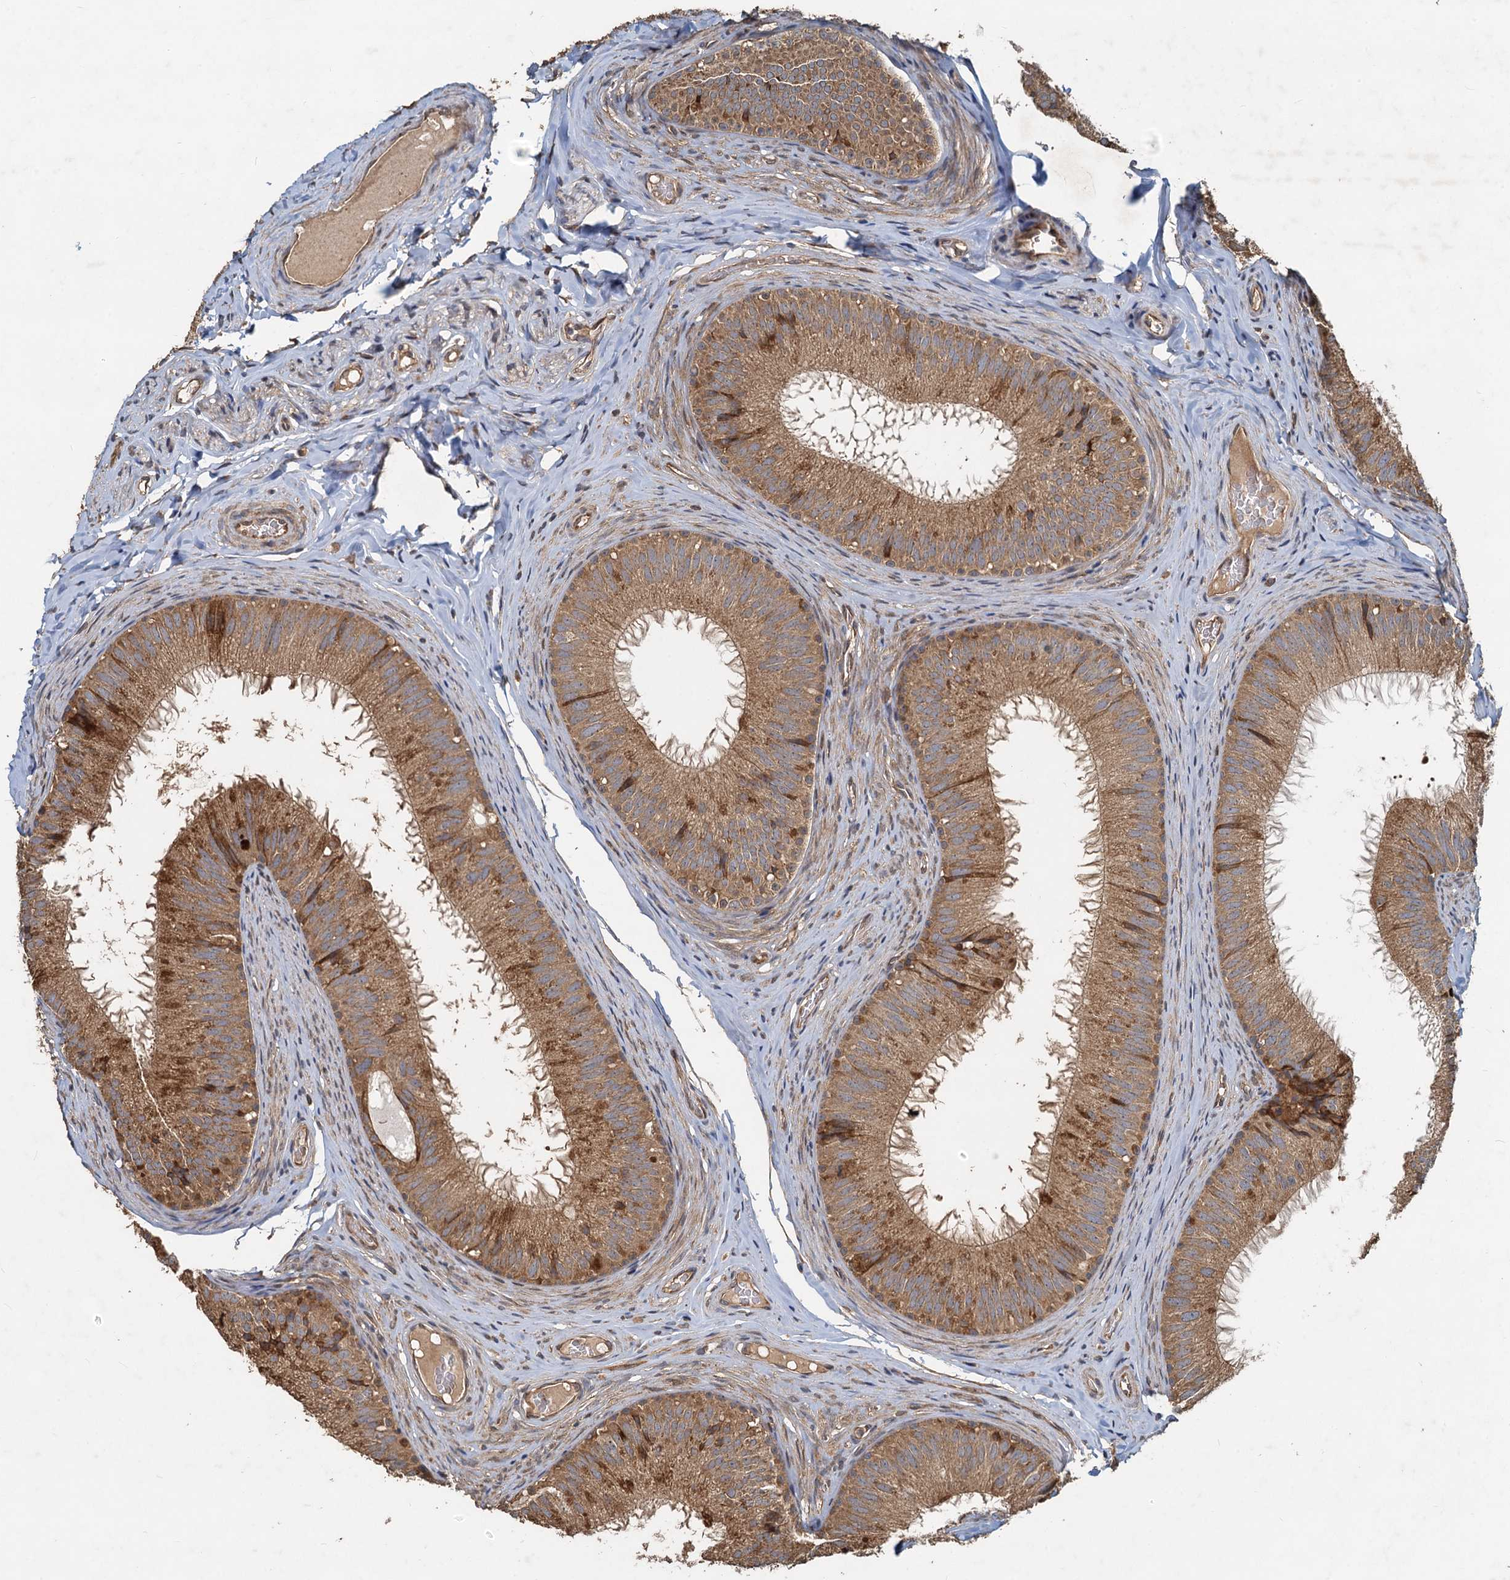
{"staining": {"intensity": "moderate", "quantity": ">75%", "location": "cytoplasmic/membranous"}, "tissue": "epididymis", "cell_type": "Glandular cells", "image_type": "normal", "snomed": [{"axis": "morphology", "description": "Normal tissue, NOS"}, {"axis": "topography", "description": "Epididymis"}], "caption": "There is medium levels of moderate cytoplasmic/membranous expression in glandular cells of benign epididymis, as demonstrated by immunohistochemical staining (brown color).", "gene": "HYI", "patient": {"sex": "male", "age": 34}}